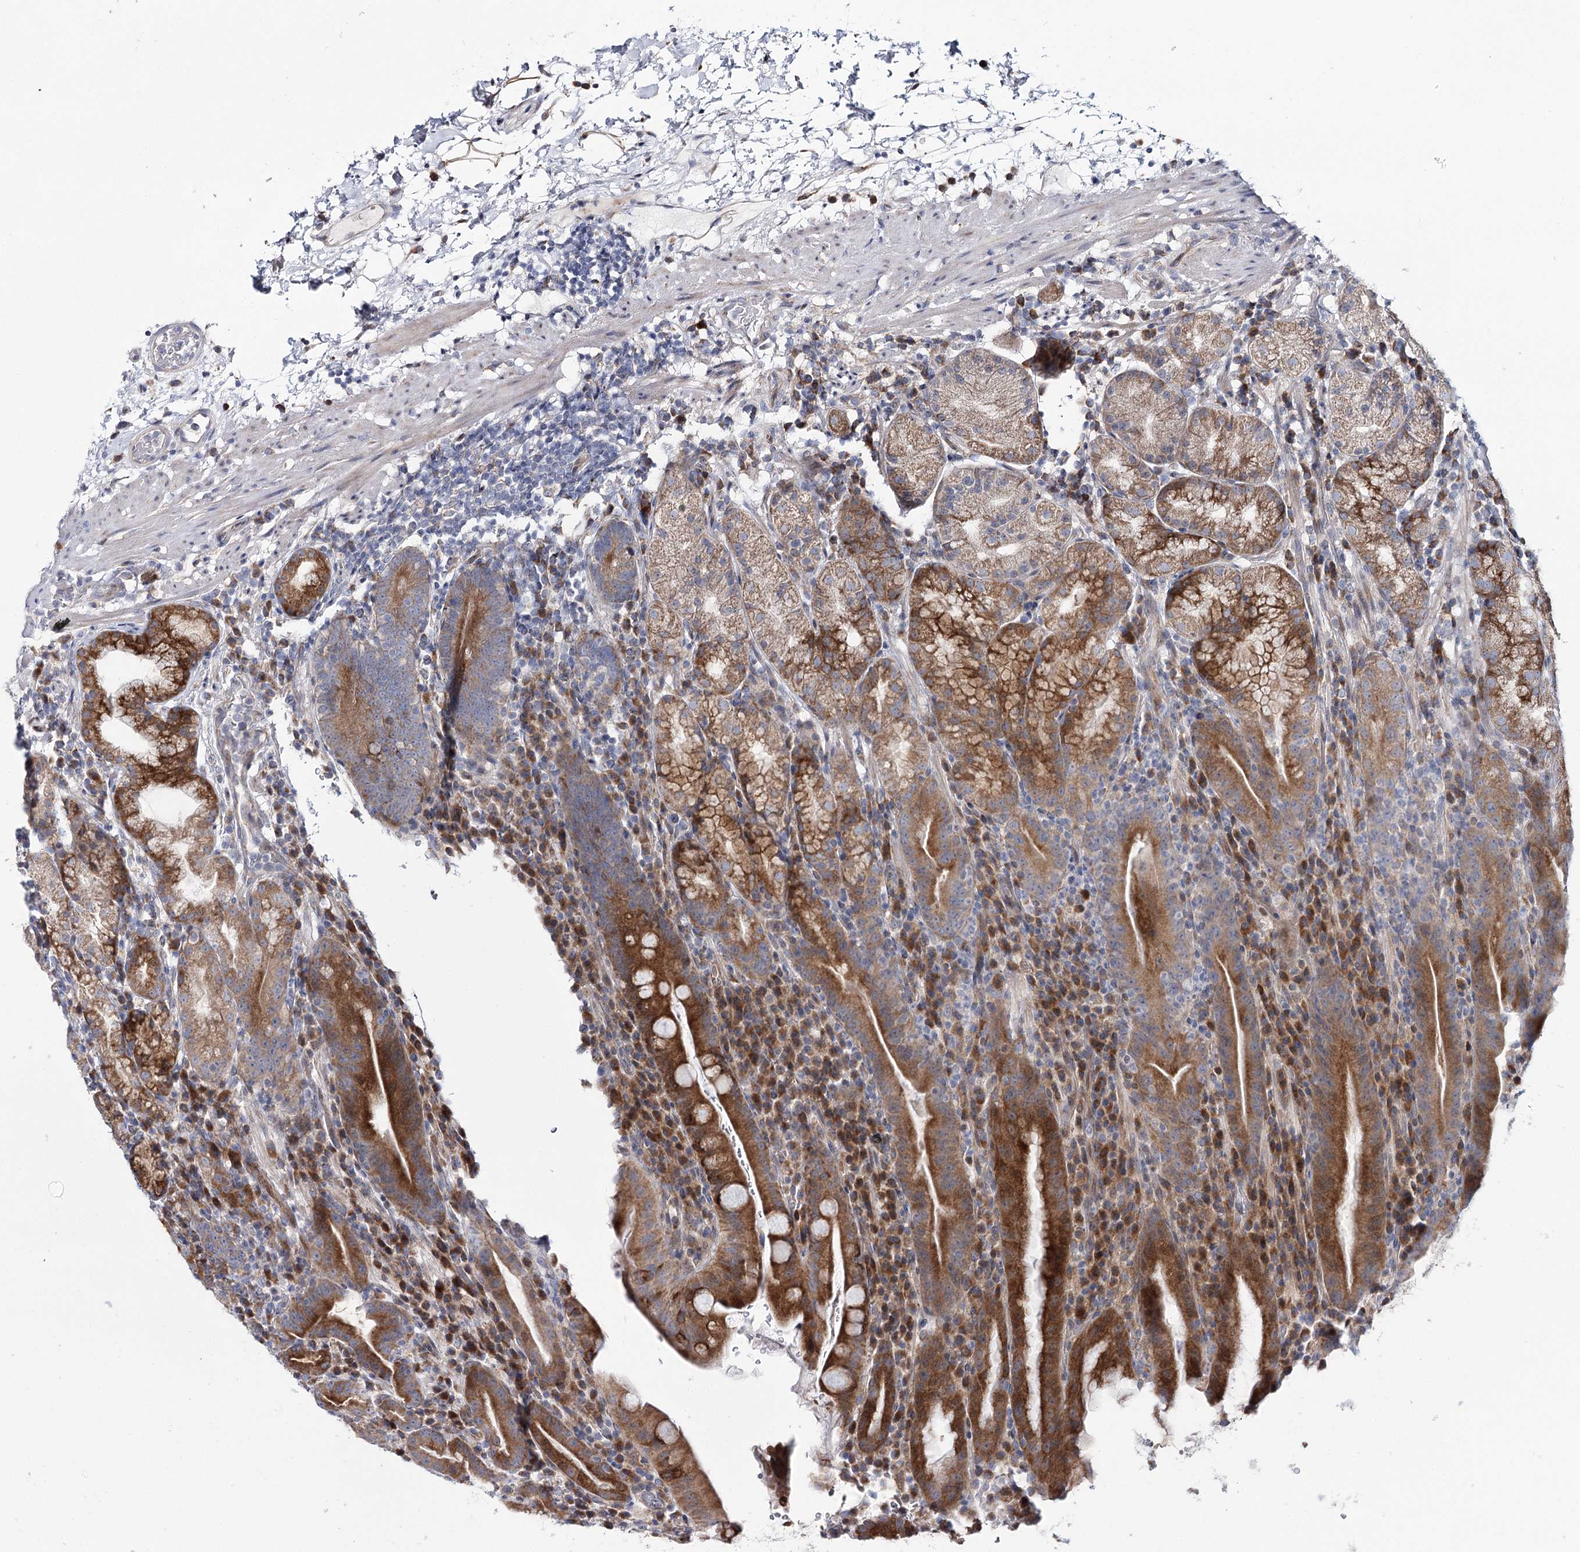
{"staining": {"intensity": "moderate", "quantity": "25%-75%", "location": "cytoplasmic/membranous"}, "tissue": "stomach", "cell_type": "Glandular cells", "image_type": "normal", "snomed": [{"axis": "morphology", "description": "Normal tissue, NOS"}, {"axis": "morphology", "description": "Inflammation, NOS"}, {"axis": "topography", "description": "Stomach"}], "caption": "Immunohistochemistry (IHC) of benign stomach displays medium levels of moderate cytoplasmic/membranous positivity in about 25%-75% of glandular cells.", "gene": "CPLANE1", "patient": {"sex": "male", "age": 79}}